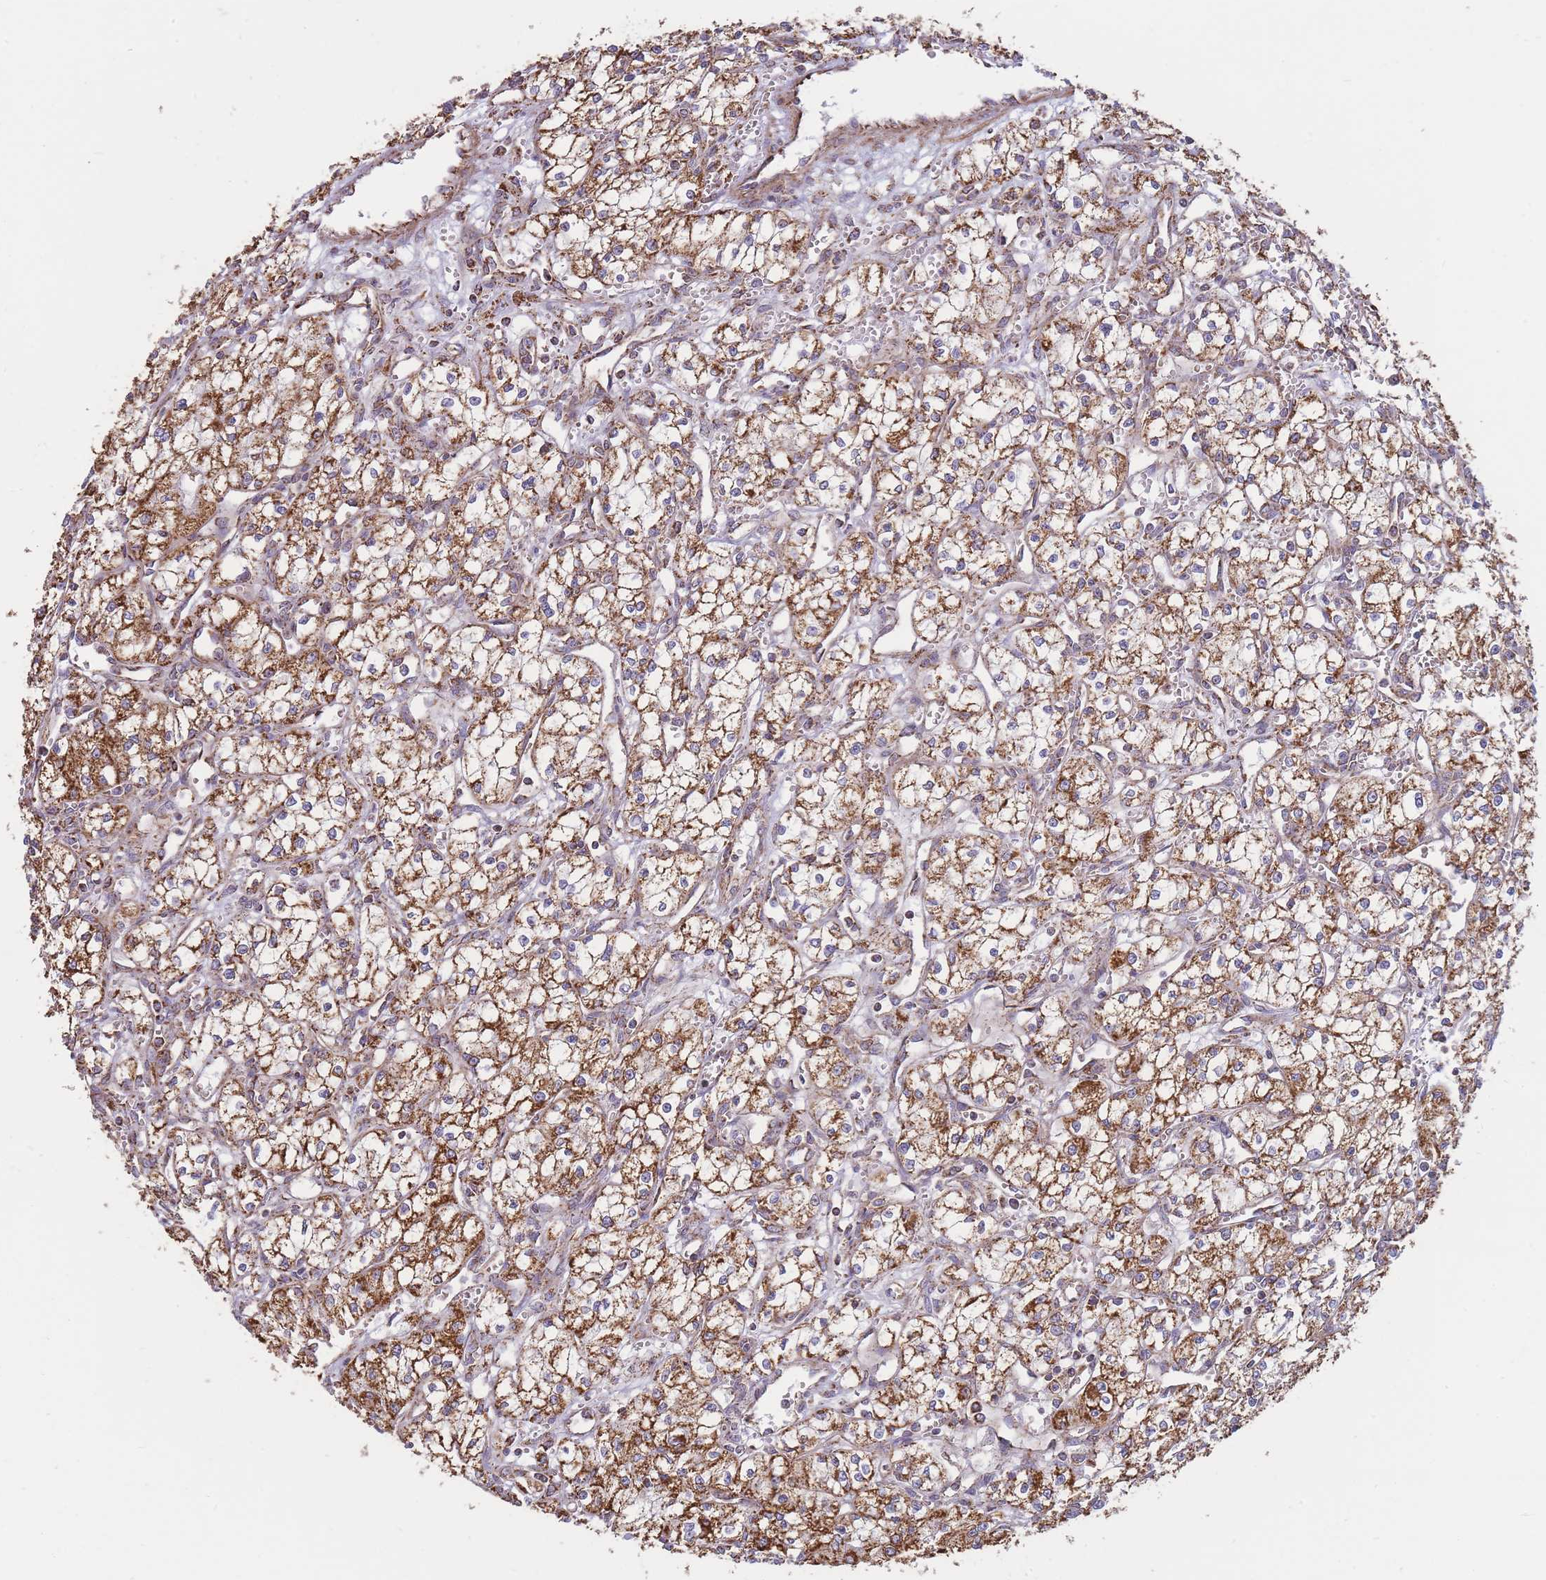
{"staining": {"intensity": "strong", "quantity": ">75%", "location": "cytoplasmic/membranous"}, "tissue": "renal cancer", "cell_type": "Tumor cells", "image_type": "cancer", "snomed": [{"axis": "morphology", "description": "Adenocarcinoma, NOS"}, {"axis": "topography", "description": "Kidney"}], "caption": "This micrograph displays immunohistochemistry staining of human adenocarcinoma (renal), with high strong cytoplasmic/membranous positivity in about >75% of tumor cells.", "gene": "KIF16B", "patient": {"sex": "male", "age": 59}}